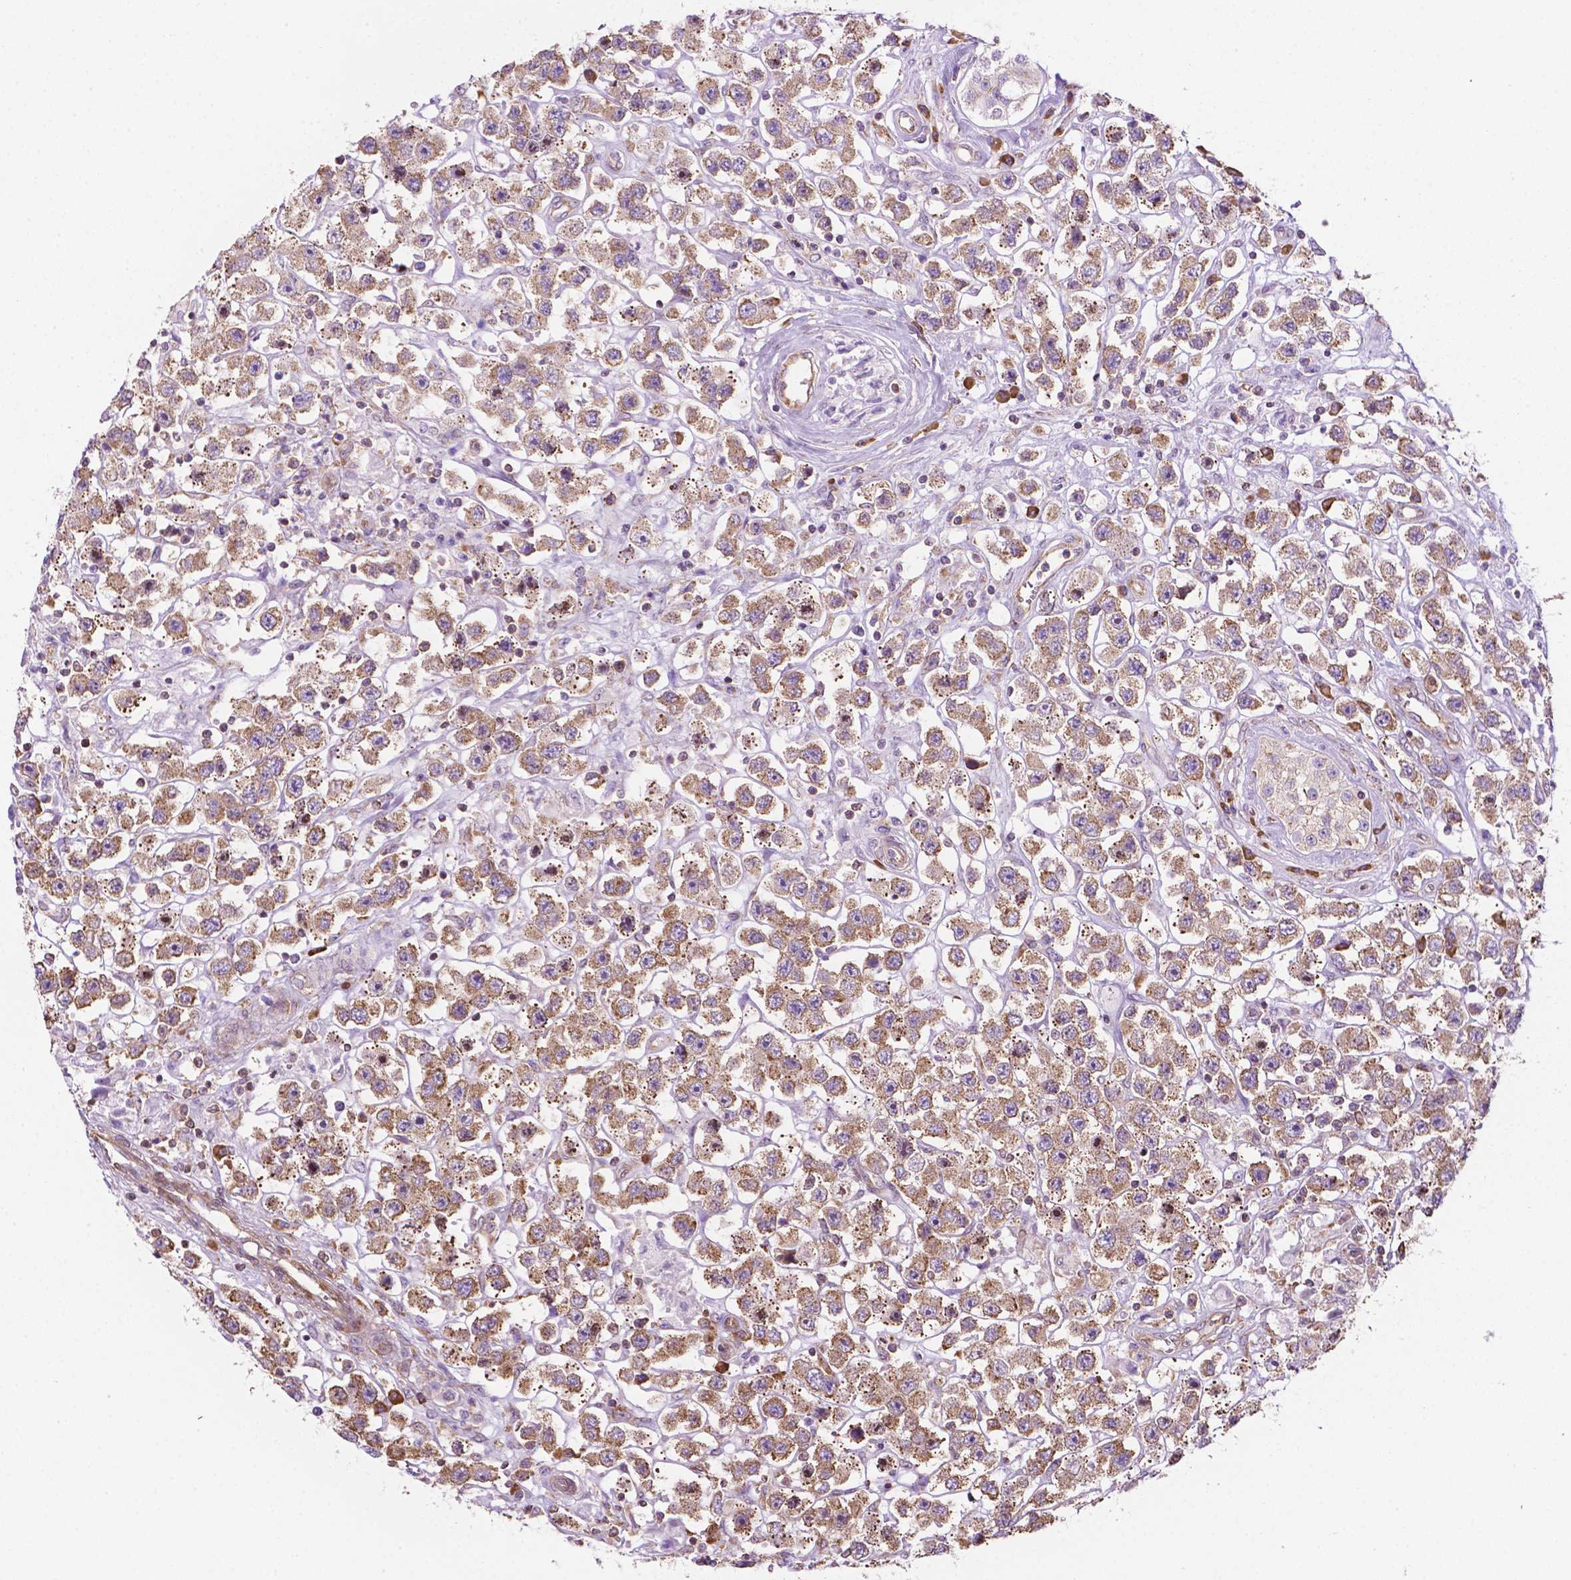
{"staining": {"intensity": "moderate", "quantity": ">75%", "location": "cytoplasmic/membranous"}, "tissue": "testis cancer", "cell_type": "Tumor cells", "image_type": "cancer", "snomed": [{"axis": "morphology", "description": "Seminoma, NOS"}, {"axis": "topography", "description": "Testis"}], "caption": "An immunohistochemistry (IHC) histopathology image of neoplastic tissue is shown. Protein staining in brown shows moderate cytoplasmic/membranous positivity in testis cancer (seminoma) within tumor cells. The protein is stained brown, and the nuclei are stained in blue (DAB IHC with brightfield microscopy, high magnification).", "gene": "RPL29", "patient": {"sex": "male", "age": 45}}